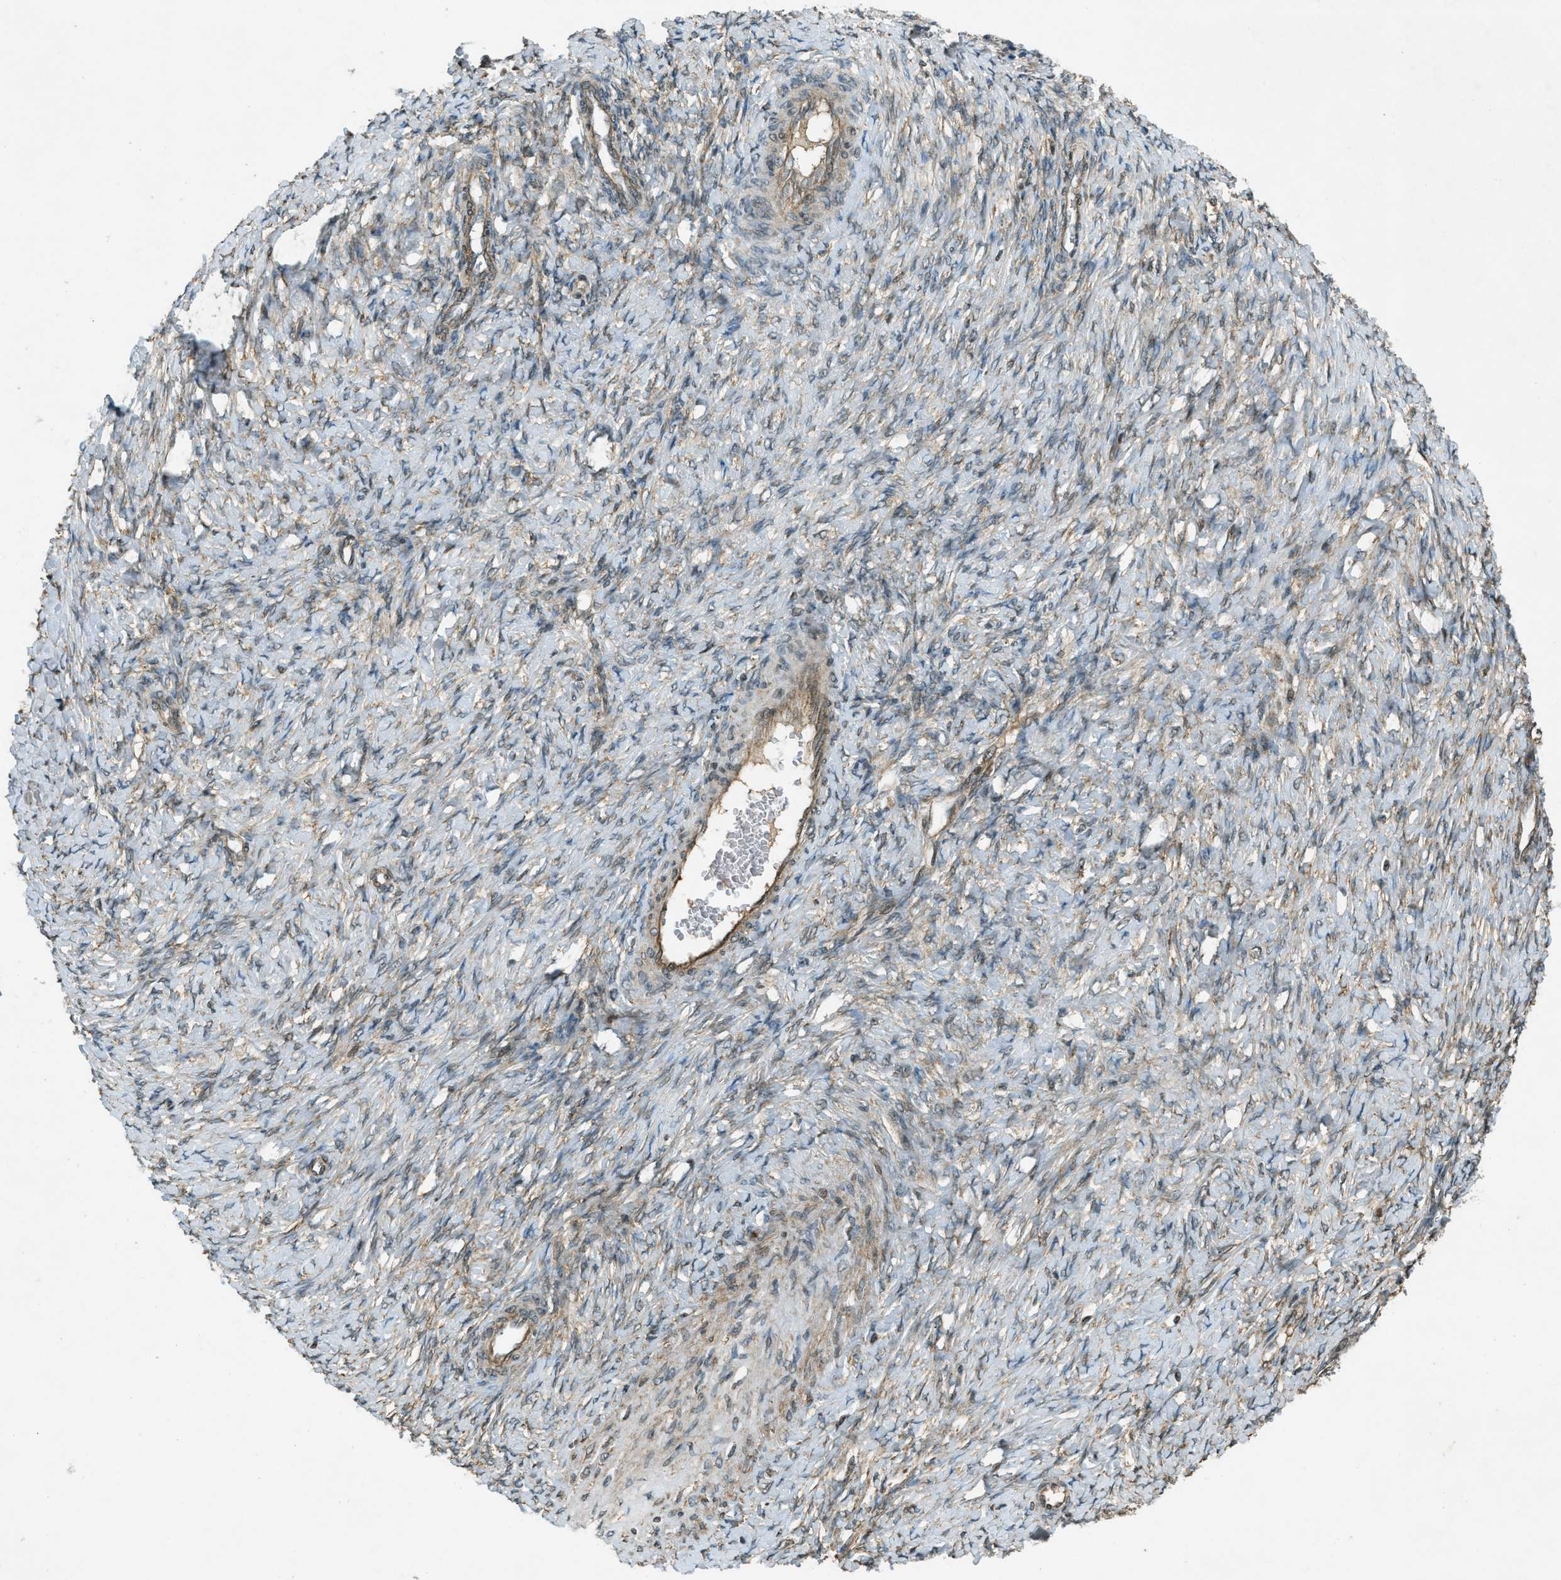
{"staining": {"intensity": "moderate", "quantity": ">75%", "location": "cytoplasmic/membranous"}, "tissue": "ovarian cancer", "cell_type": "Tumor cells", "image_type": "cancer", "snomed": [{"axis": "morphology", "description": "Carcinoma, NOS"}, {"axis": "morphology", "description": "Cystadenocarcinoma, serous, NOS"}, {"axis": "topography", "description": "Ovary"}], "caption": "DAB immunohistochemical staining of ovarian cancer (serous cystadenocarcinoma) shows moderate cytoplasmic/membranous protein expression in approximately >75% of tumor cells. The staining was performed using DAB (3,3'-diaminobenzidine) to visualize the protein expression in brown, while the nuclei were stained in blue with hematoxylin (Magnification: 20x).", "gene": "EIF2AK3", "patient": {"sex": "female", "age": 69}}